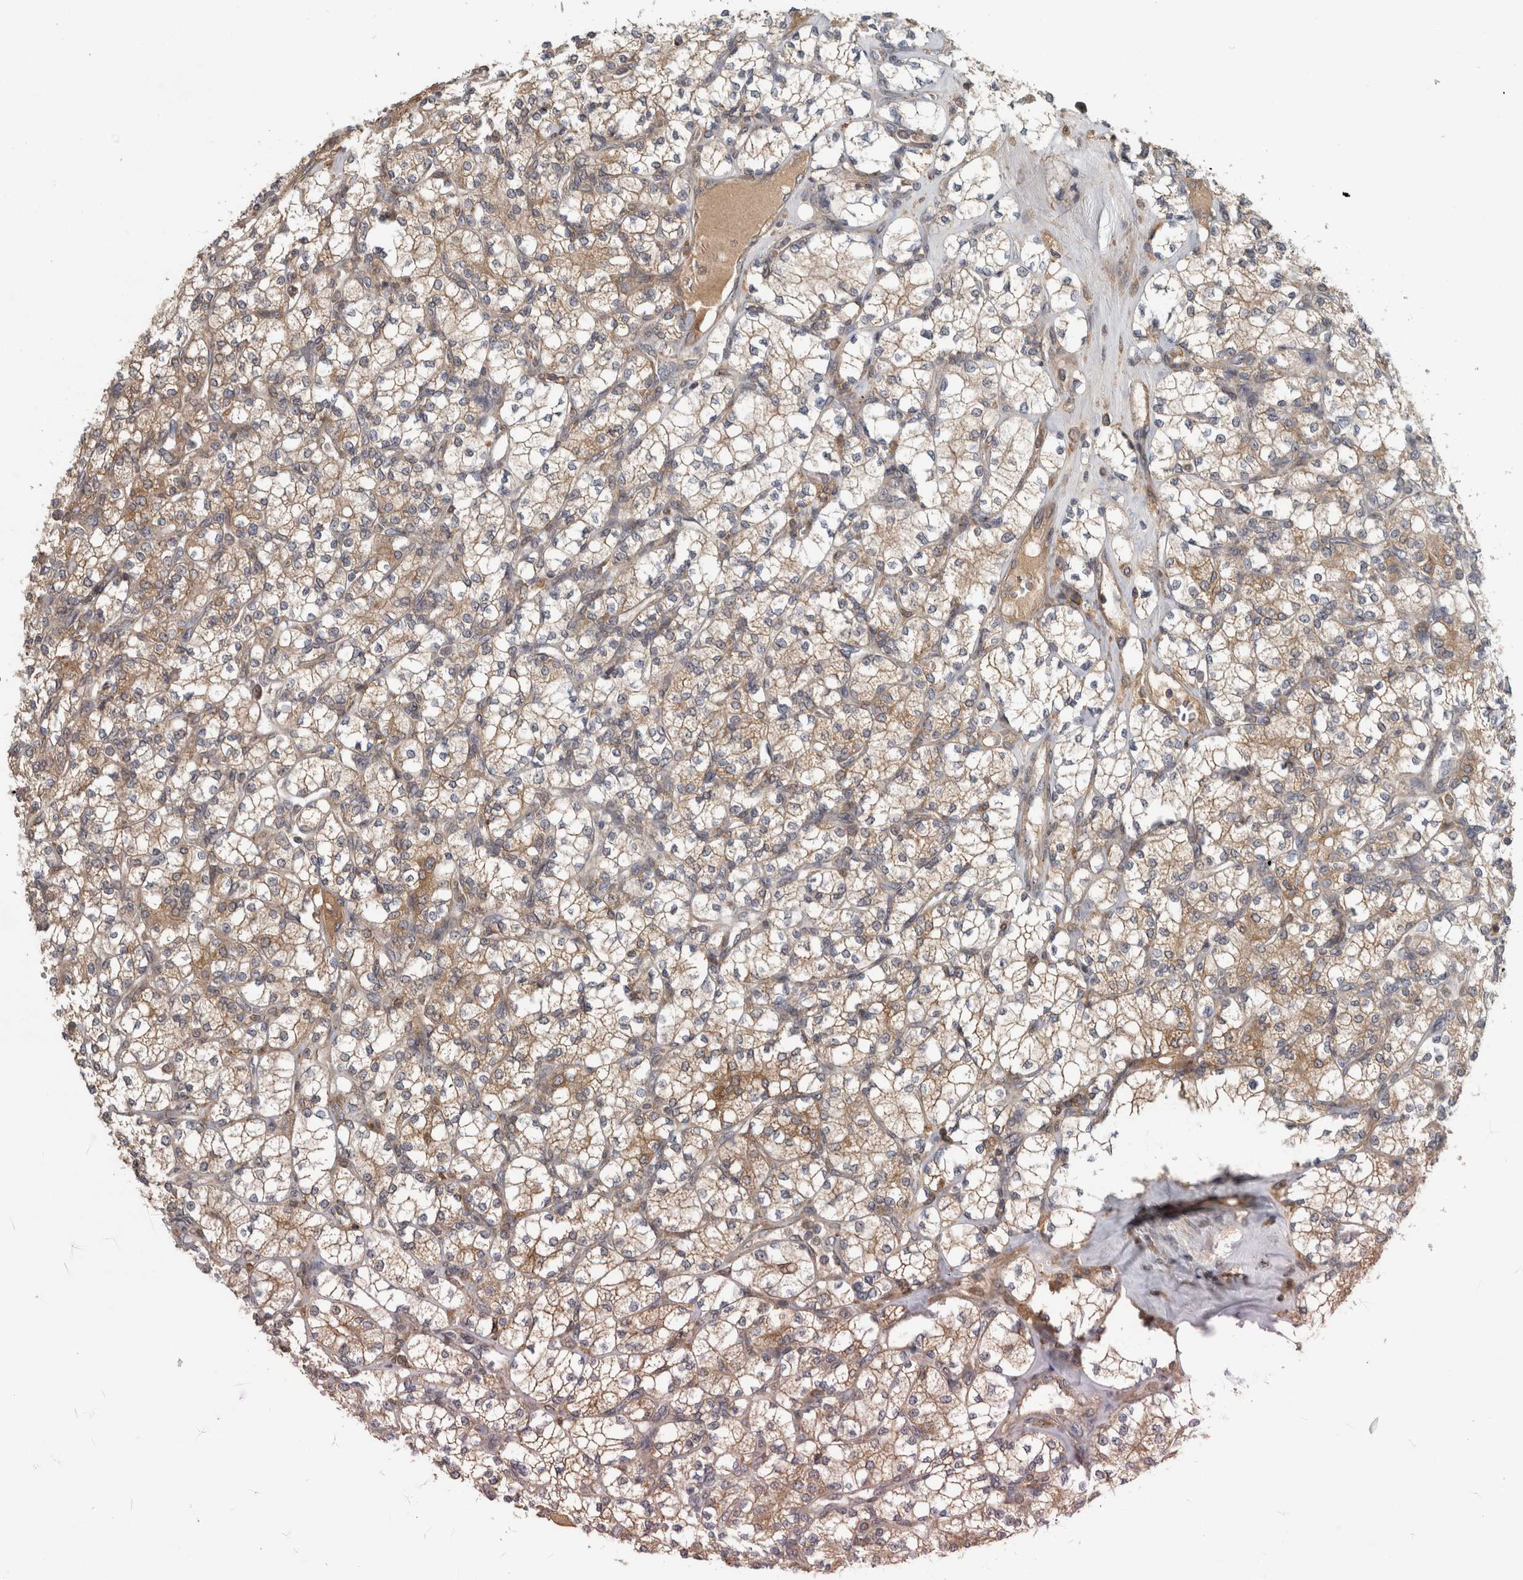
{"staining": {"intensity": "weak", "quantity": ">75%", "location": "cytoplasmic/membranous"}, "tissue": "renal cancer", "cell_type": "Tumor cells", "image_type": "cancer", "snomed": [{"axis": "morphology", "description": "Adenocarcinoma, NOS"}, {"axis": "topography", "description": "Kidney"}], "caption": "About >75% of tumor cells in renal cancer (adenocarcinoma) display weak cytoplasmic/membranous protein positivity as visualized by brown immunohistochemical staining.", "gene": "GPR137B", "patient": {"sex": "male", "age": 77}}